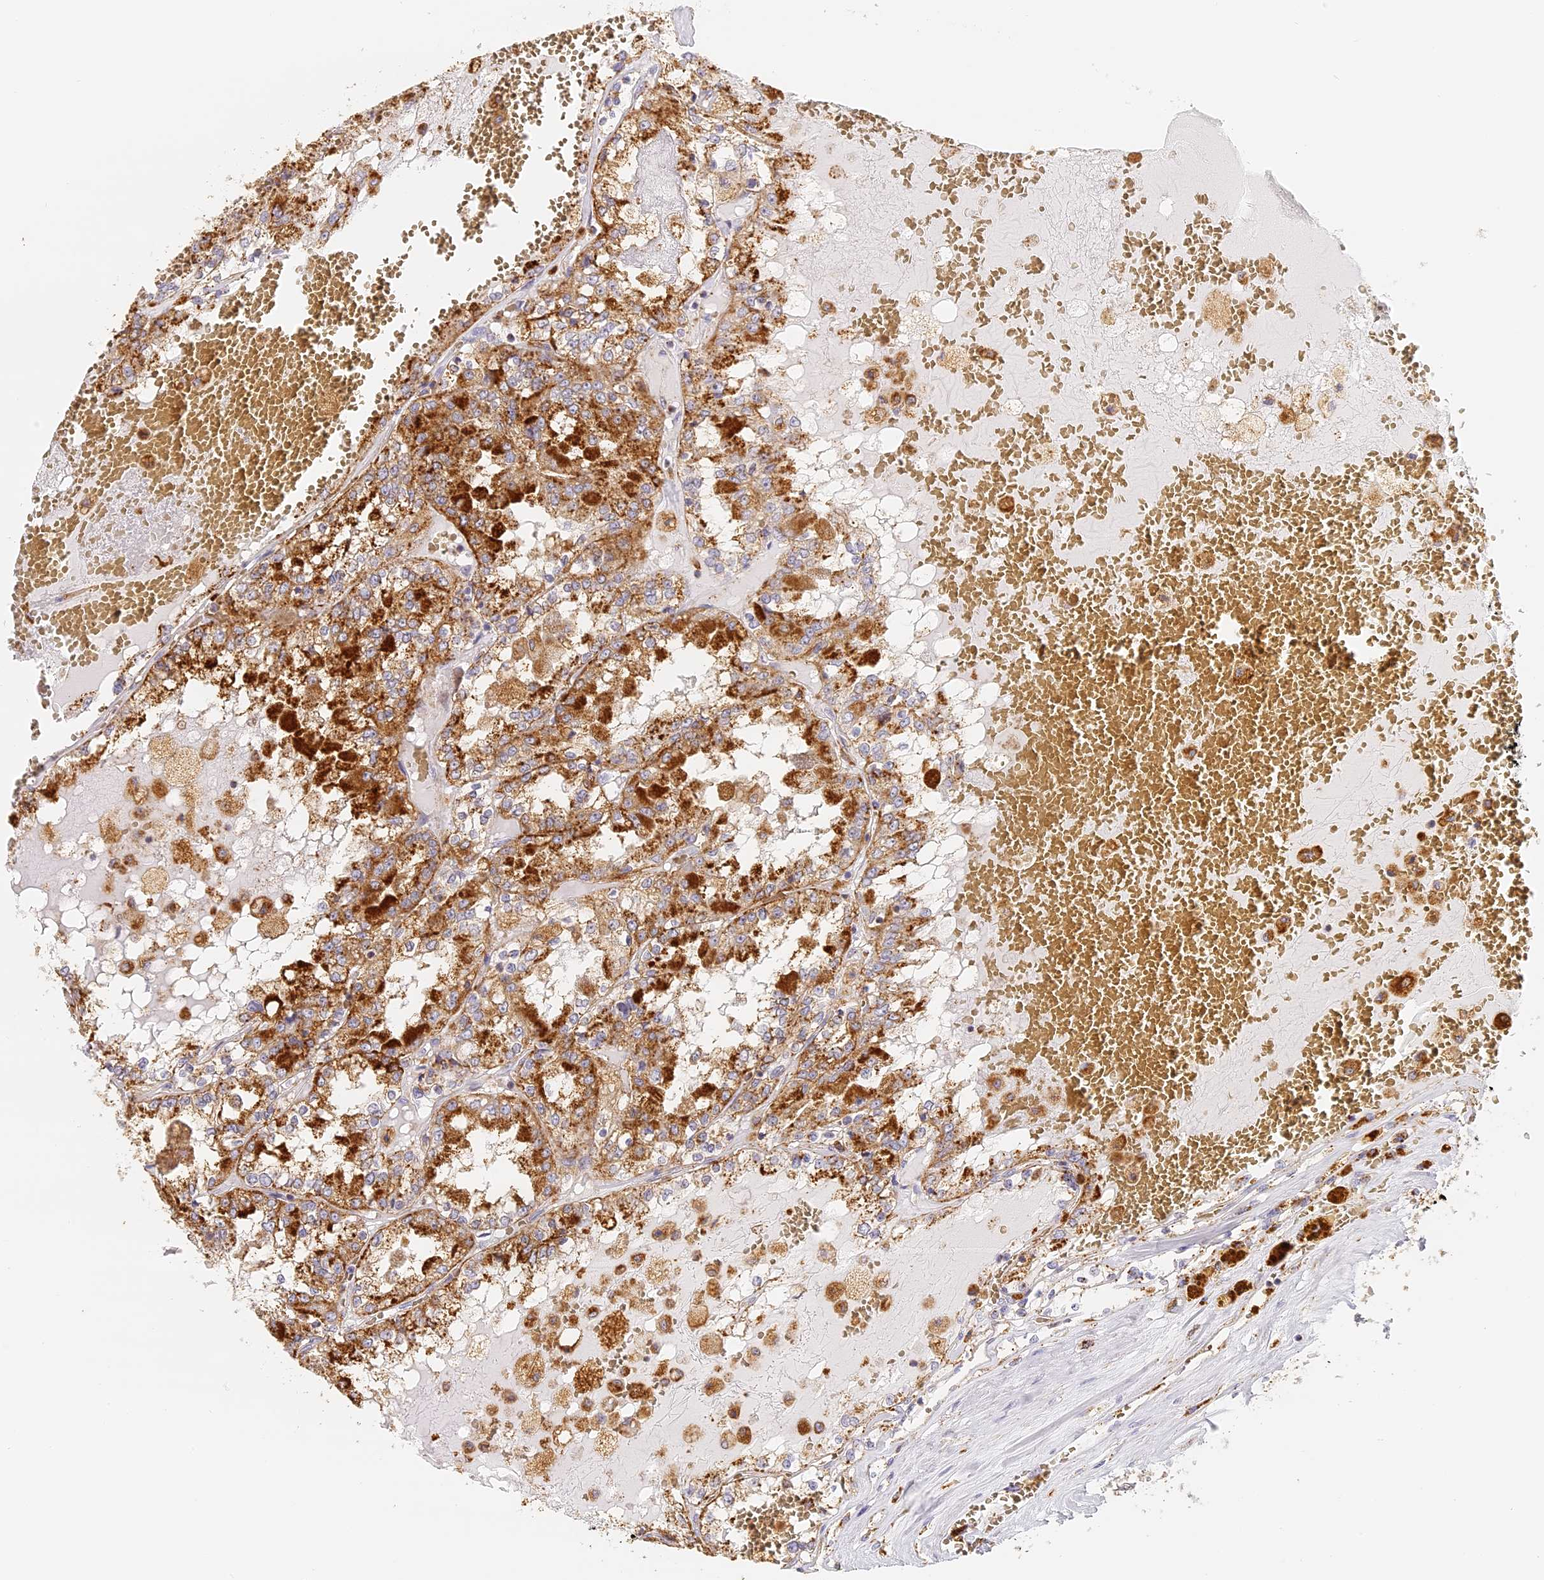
{"staining": {"intensity": "strong", "quantity": ">75%", "location": "cytoplasmic/membranous"}, "tissue": "renal cancer", "cell_type": "Tumor cells", "image_type": "cancer", "snomed": [{"axis": "morphology", "description": "Adenocarcinoma, NOS"}, {"axis": "topography", "description": "Kidney"}], "caption": "The histopathology image demonstrates staining of adenocarcinoma (renal), revealing strong cytoplasmic/membranous protein positivity (brown color) within tumor cells. The staining was performed using DAB to visualize the protein expression in brown, while the nuclei were stained in blue with hematoxylin (Magnification: 20x).", "gene": "LAMP2", "patient": {"sex": "female", "age": 56}}